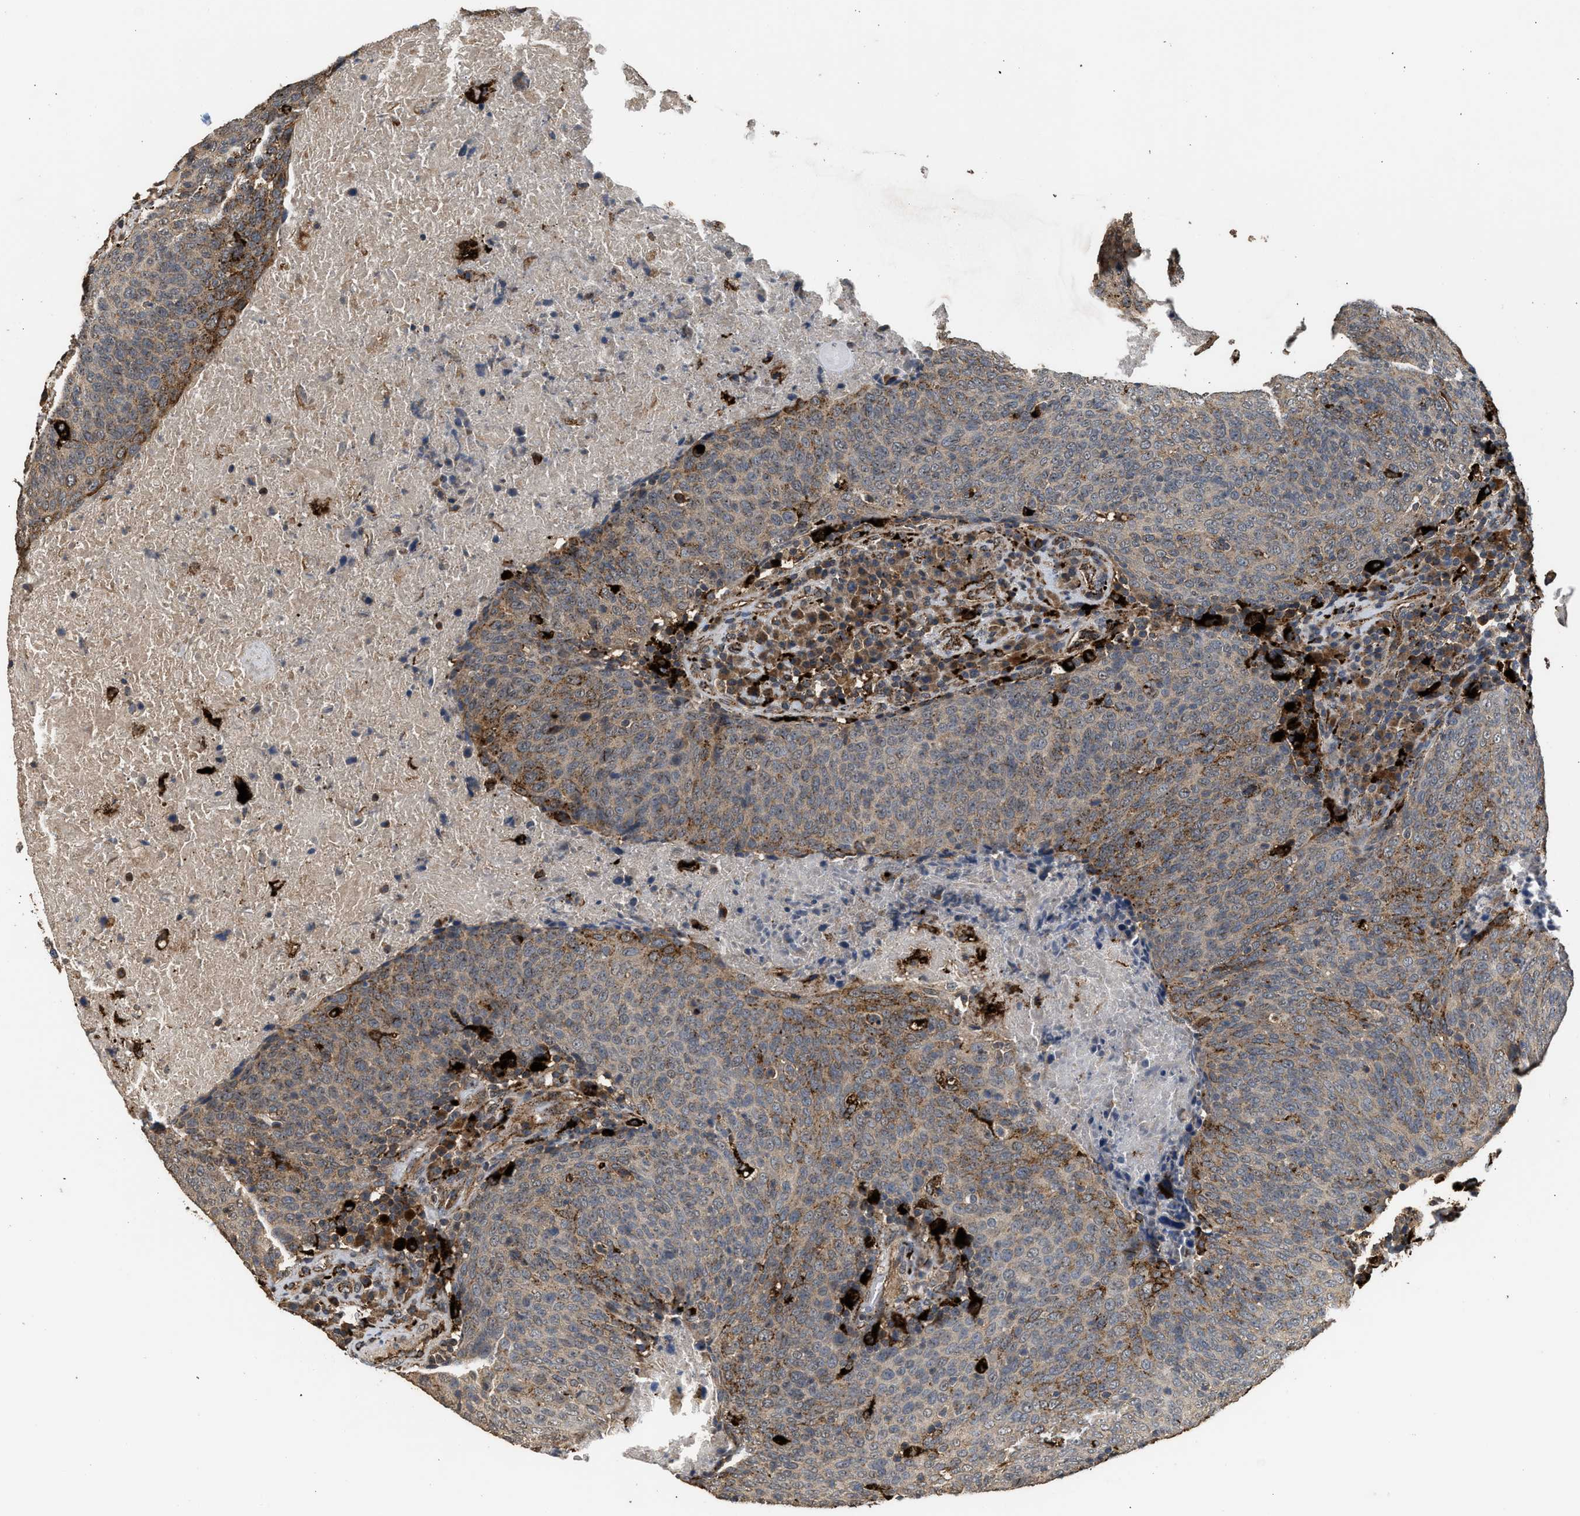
{"staining": {"intensity": "moderate", "quantity": "<25%", "location": "cytoplasmic/membranous"}, "tissue": "head and neck cancer", "cell_type": "Tumor cells", "image_type": "cancer", "snomed": [{"axis": "morphology", "description": "Squamous cell carcinoma, NOS"}, {"axis": "morphology", "description": "Squamous cell carcinoma, metastatic, NOS"}, {"axis": "topography", "description": "Lymph node"}, {"axis": "topography", "description": "Head-Neck"}], "caption": "There is low levels of moderate cytoplasmic/membranous staining in tumor cells of head and neck squamous cell carcinoma, as demonstrated by immunohistochemical staining (brown color).", "gene": "CTSV", "patient": {"sex": "male", "age": 62}}